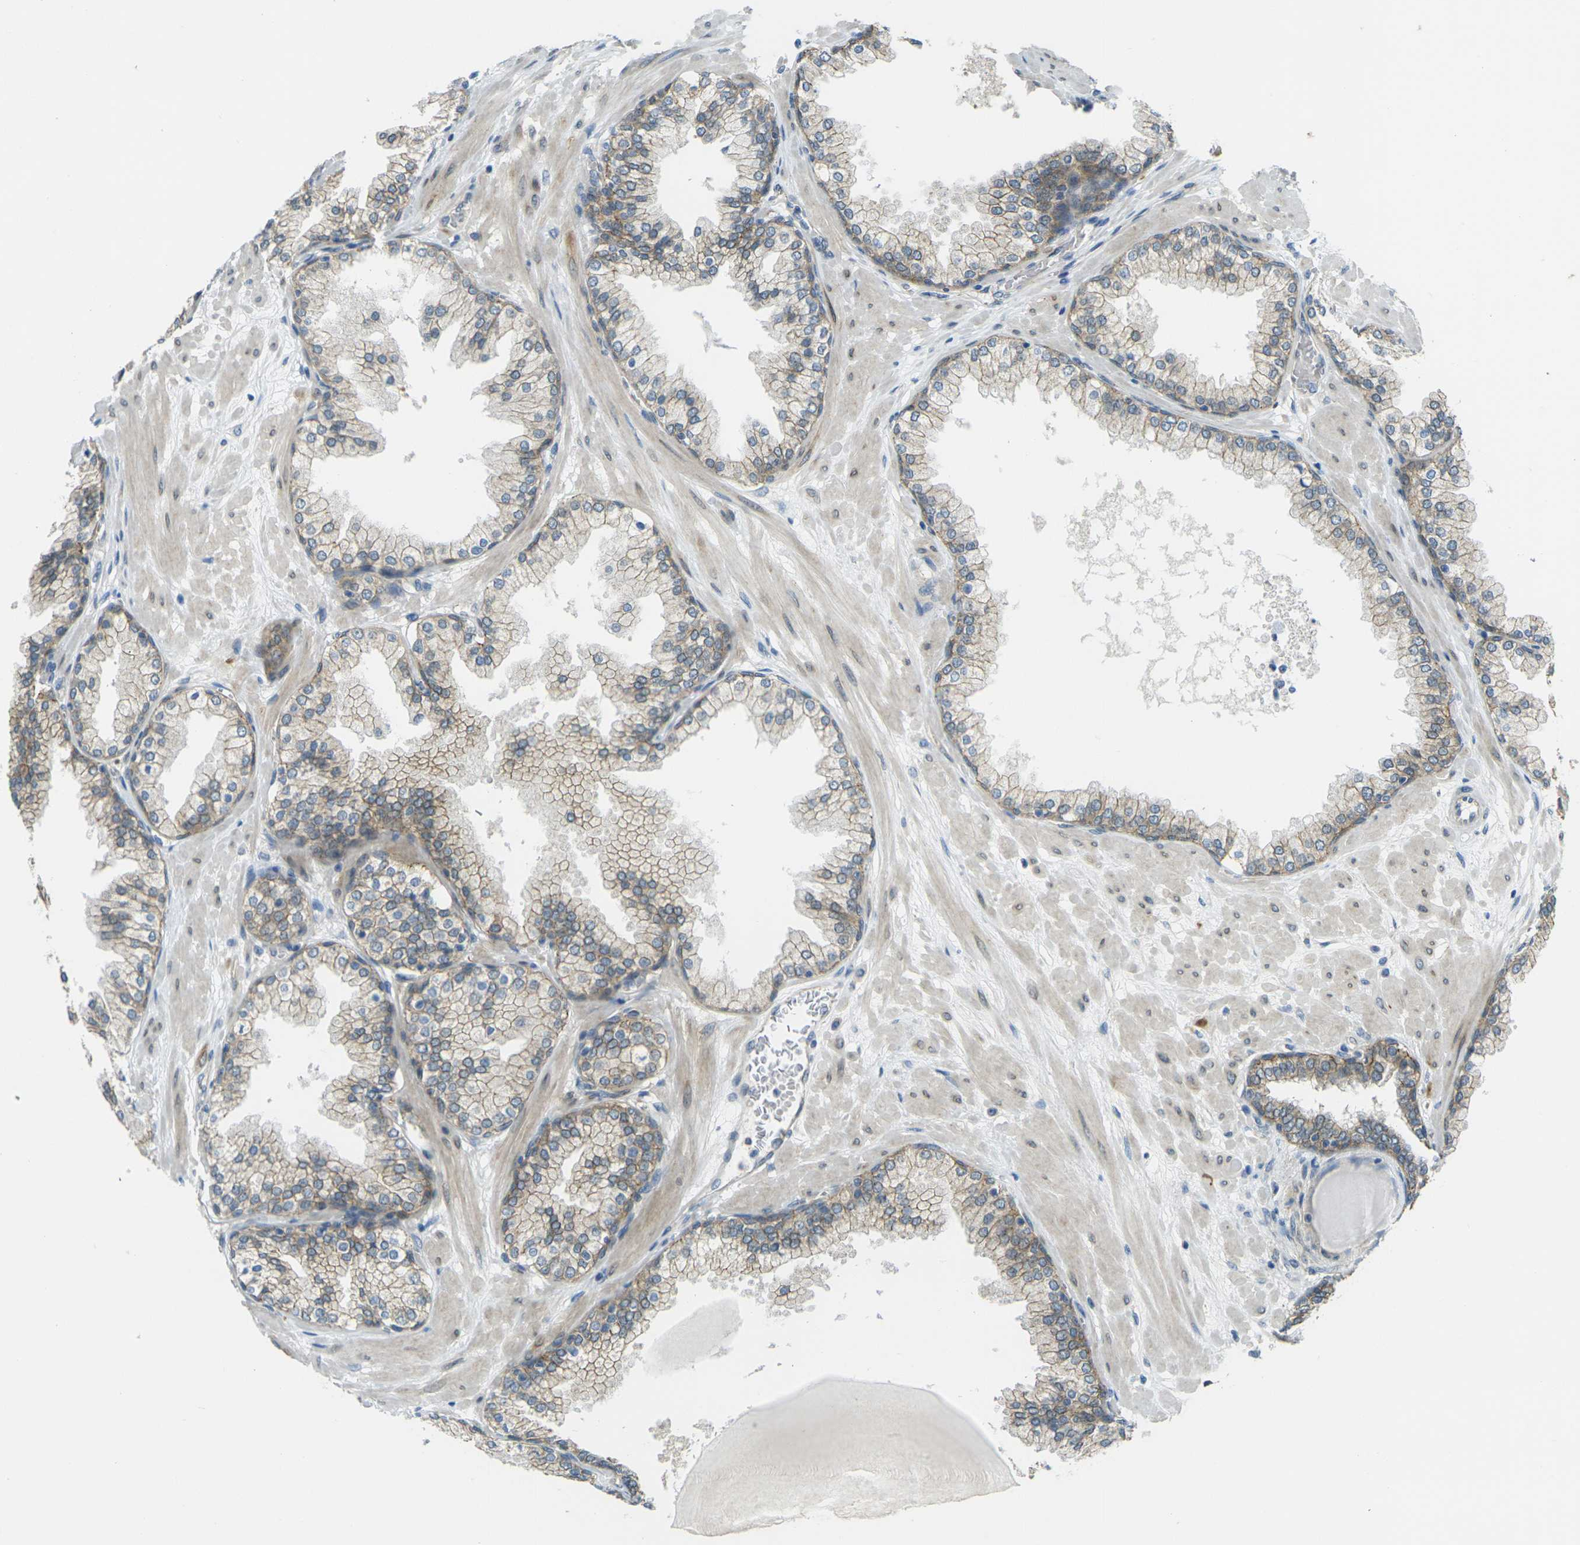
{"staining": {"intensity": "moderate", "quantity": ">75%", "location": "cytoplasmic/membranous"}, "tissue": "prostate", "cell_type": "Glandular cells", "image_type": "normal", "snomed": [{"axis": "morphology", "description": "Normal tissue, NOS"}, {"axis": "topography", "description": "Prostate"}], "caption": "Immunohistochemical staining of benign human prostate shows >75% levels of moderate cytoplasmic/membranous protein expression in about >75% of glandular cells. (Stains: DAB (3,3'-diaminobenzidine) in brown, nuclei in blue, Microscopy: brightfield microscopy at high magnification).", "gene": "RHBDD1", "patient": {"sex": "male", "age": 51}}